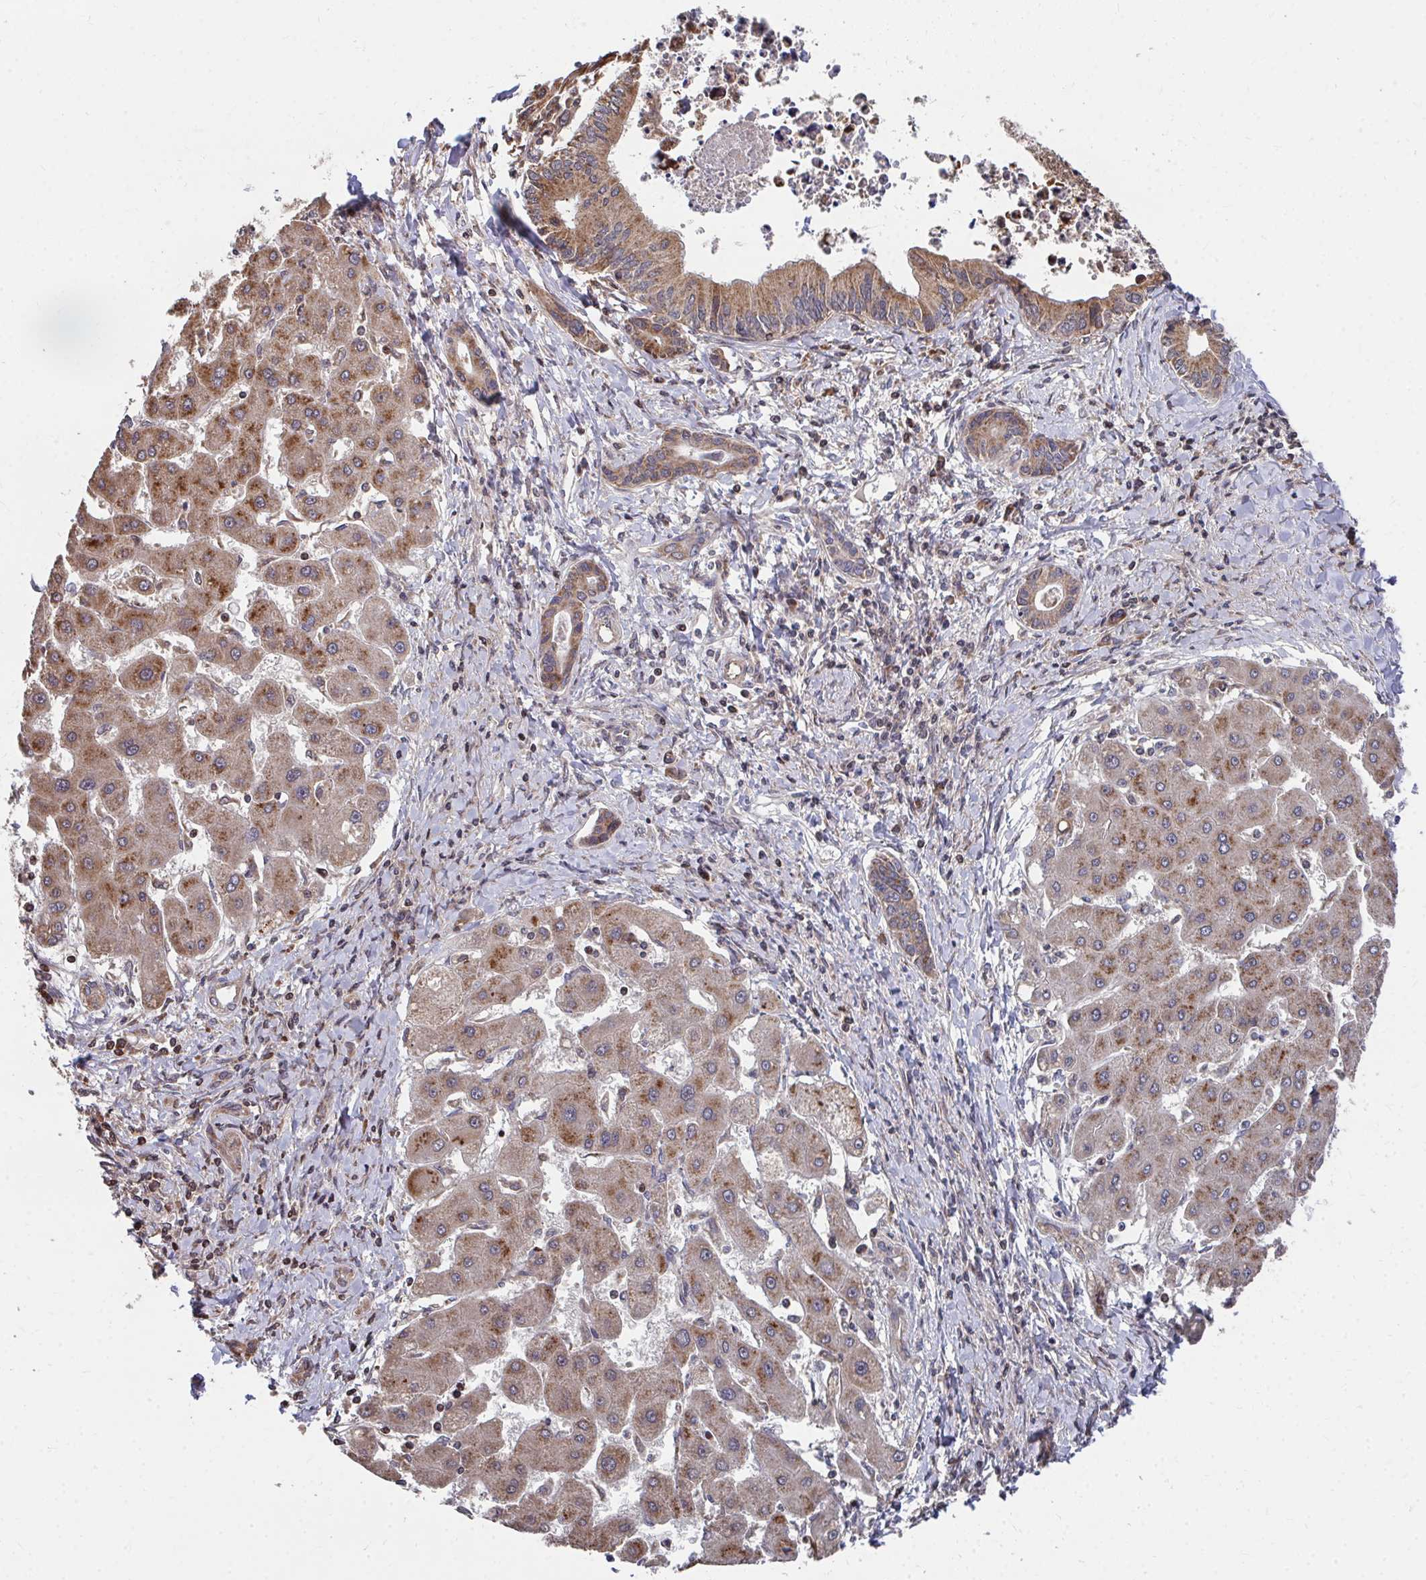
{"staining": {"intensity": "strong", "quantity": ">75%", "location": "cytoplasmic/membranous"}, "tissue": "liver cancer", "cell_type": "Tumor cells", "image_type": "cancer", "snomed": [{"axis": "morphology", "description": "Cholangiocarcinoma"}, {"axis": "topography", "description": "Liver"}], "caption": "Immunohistochemical staining of human liver cancer exhibits high levels of strong cytoplasmic/membranous staining in approximately >75% of tumor cells.", "gene": "FAM89A", "patient": {"sex": "male", "age": 66}}